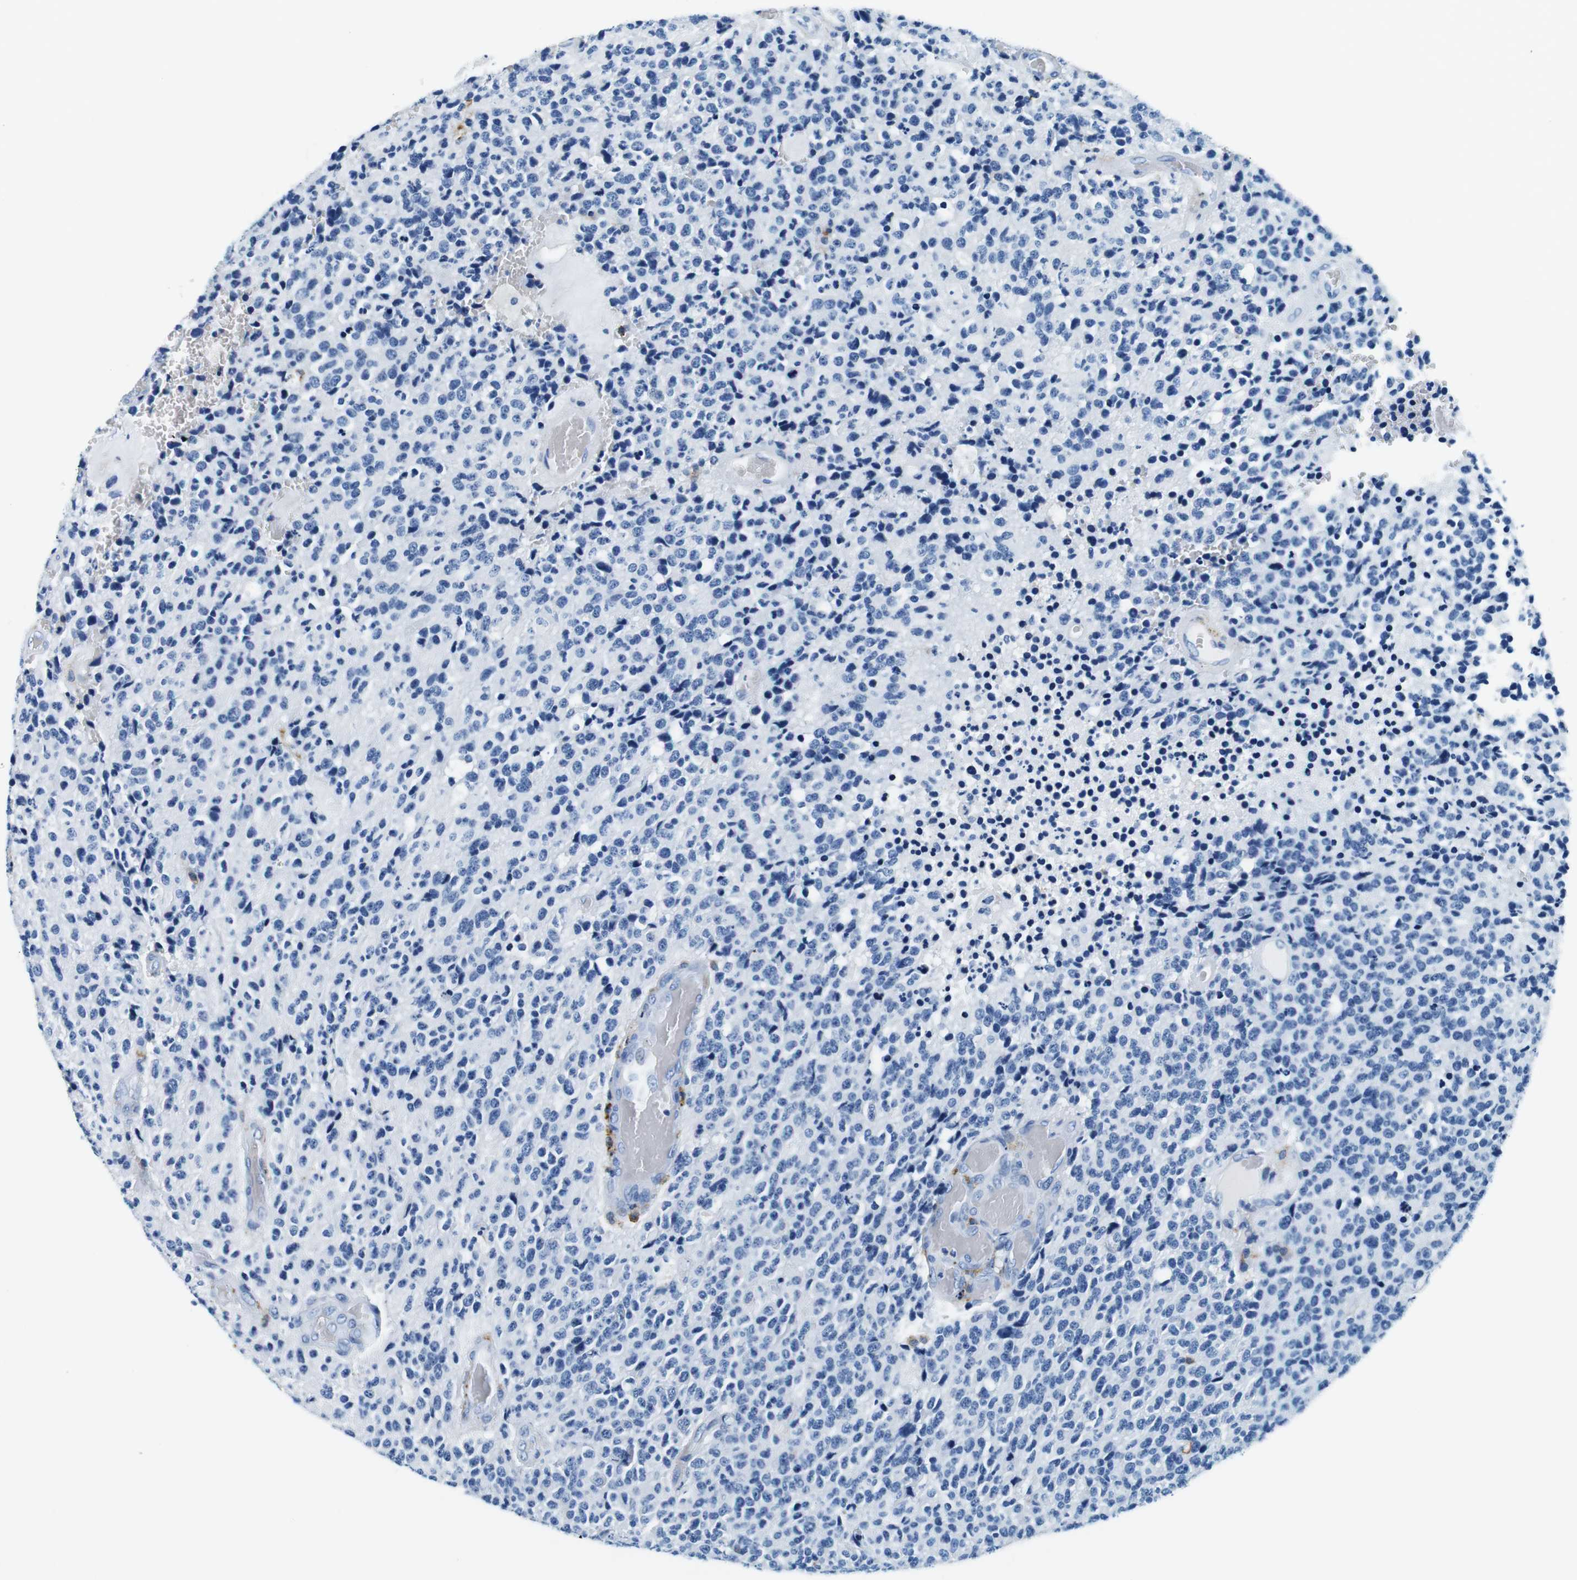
{"staining": {"intensity": "negative", "quantity": "none", "location": "none"}, "tissue": "glioma", "cell_type": "Tumor cells", "image_type": "cancer", "snomed": [{"axis": "morphology", "description": "Glioma, malignant, High grade"}, {"axis": "topography", "description": "pancreas cauda"}], "caption": "High power microscopy photomicrograph of an immunohistochemistry image of glioma, revealing no significant expression in tumor cells.", "gene": "HLA-DRB1", "patient": {"sex": "male", "age": 60}}